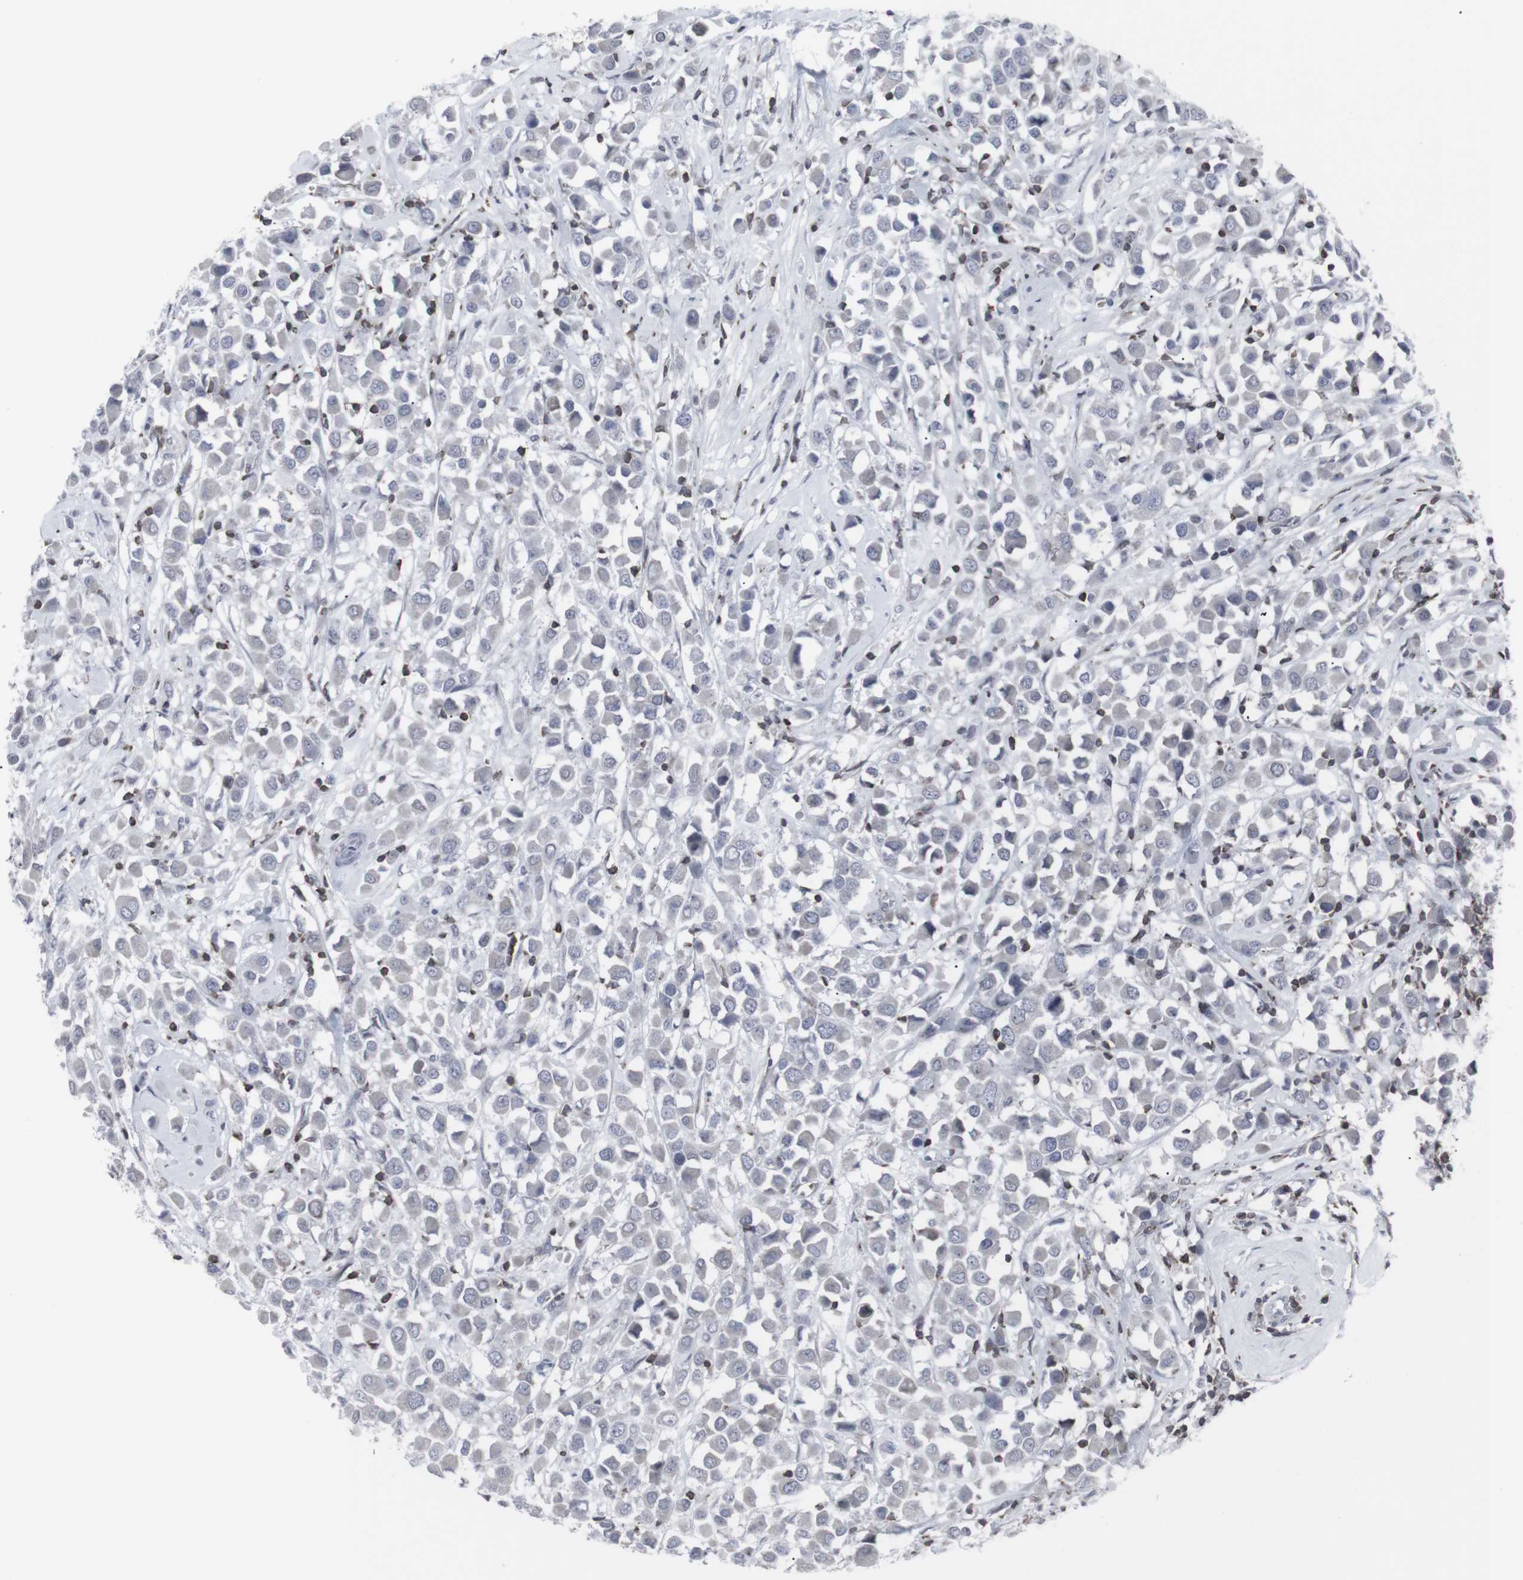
{"staining": {"intensity": "negative", "quantity": "none", "location": "none"}, "tissue": "breast cancer", "cell_type": "Tumor cells", "image_type": "cancer", "snomed": [{"axis": "morphology", "description": "Duct carcinoma"}, {"axis": "topography", "description": "Breast"}], "caption": "Histopathology image shows no protein positivity in tumor cells of infiltrating ductal carcinoma (breast) tissue.", "gene": "APOBEC2", "patient": {"sex": "female", "age": 61}}